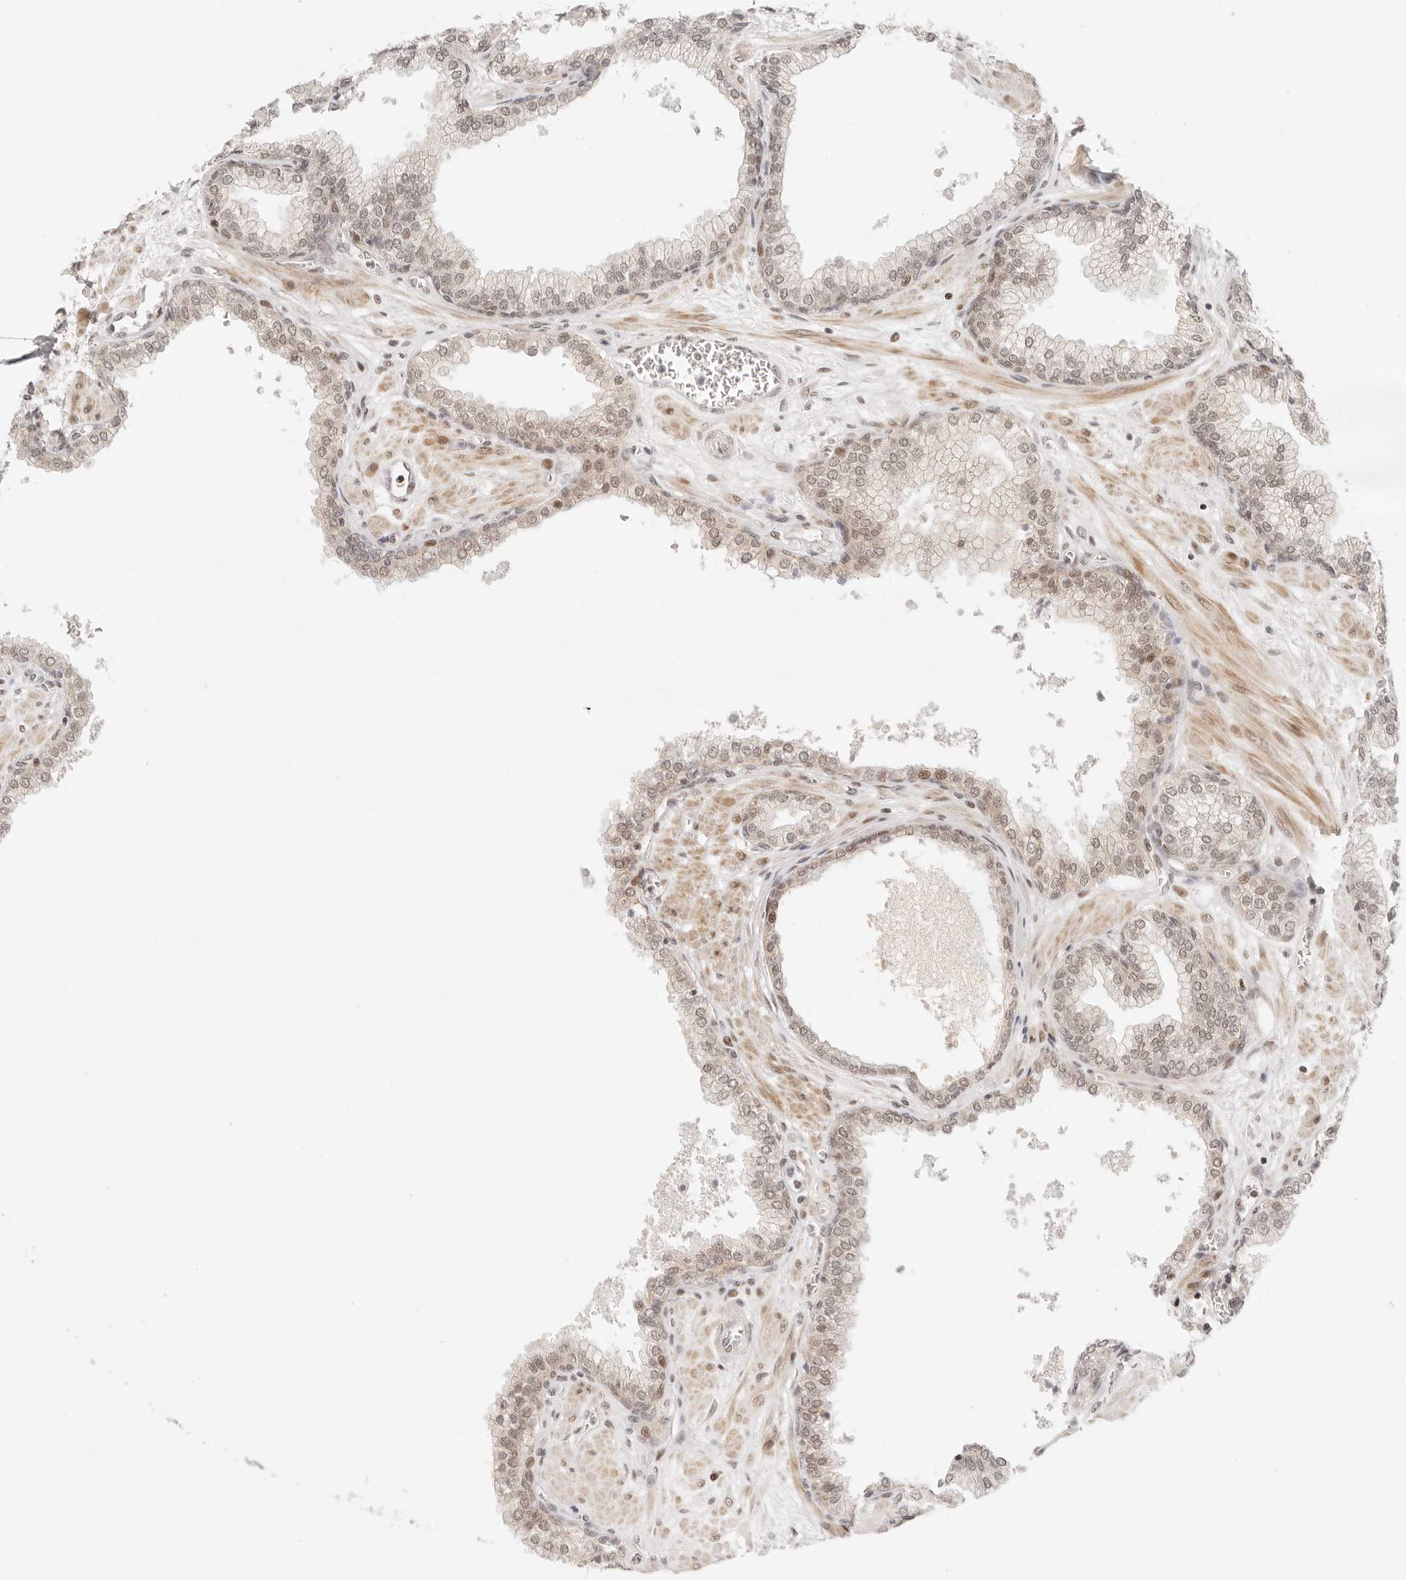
{"staining": {"intensity": "moderate", "quantity": "25%-75%", "location": "nuclear"}, "tissue": "prostate", "cell_type": "Glandular cells", "image_type": "normal", "snomed": [{"axis": "morphology", "description": "Normal tissue, NOS"}, {"axis": "morphology", "description": "Urothelial carcinoma, Low grade"}, {"axis": "topography", "description": "Urinary bladder"}, {"axis": "topography", "description": "Prostate"}], "caption": "Unremarkable prostate was stained to show a protein in brown. There is medium levels of moderate nuclear staining in approximately 25%-75% of glandular cells.", "gene": "HOXC5", "patient": {"sex": "male", "age": 60}}